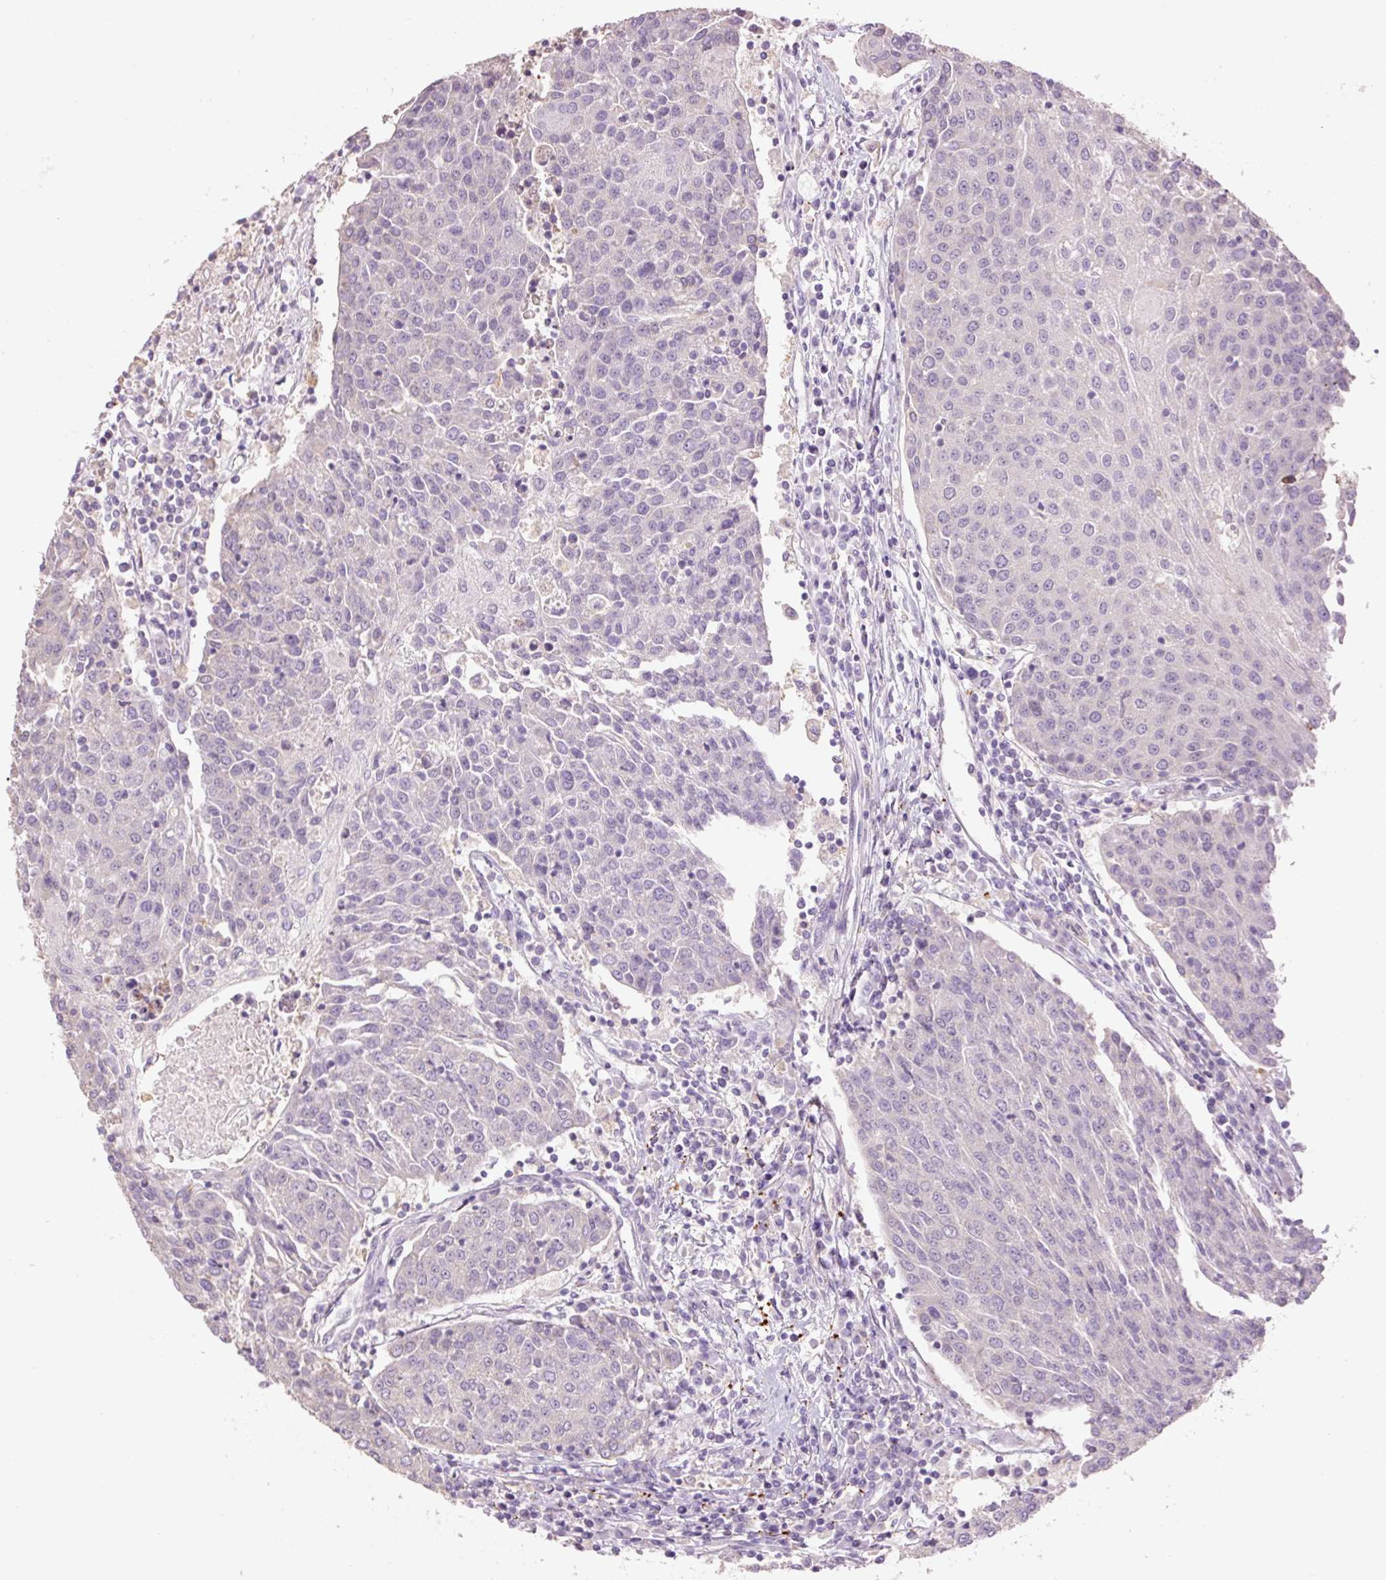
{"staining": {"intensity": "negative", "quantity": "none", "location": "none"}, "tissue": "urothelial cancer", "cell_type": "Tumor cells", "image_type": "cancer", "snomed": [{"axis": "morphology", "description": "Urothelial carcinoma, High grade"}, {"axis": "topography", "description": "Urinary bladder"}], "caption": "Tumor cells are negative for protein expression in human high-grade urothelial carcinoma.", "gene": "HAX1", "patient": {"sex": "female", "age": 85}}